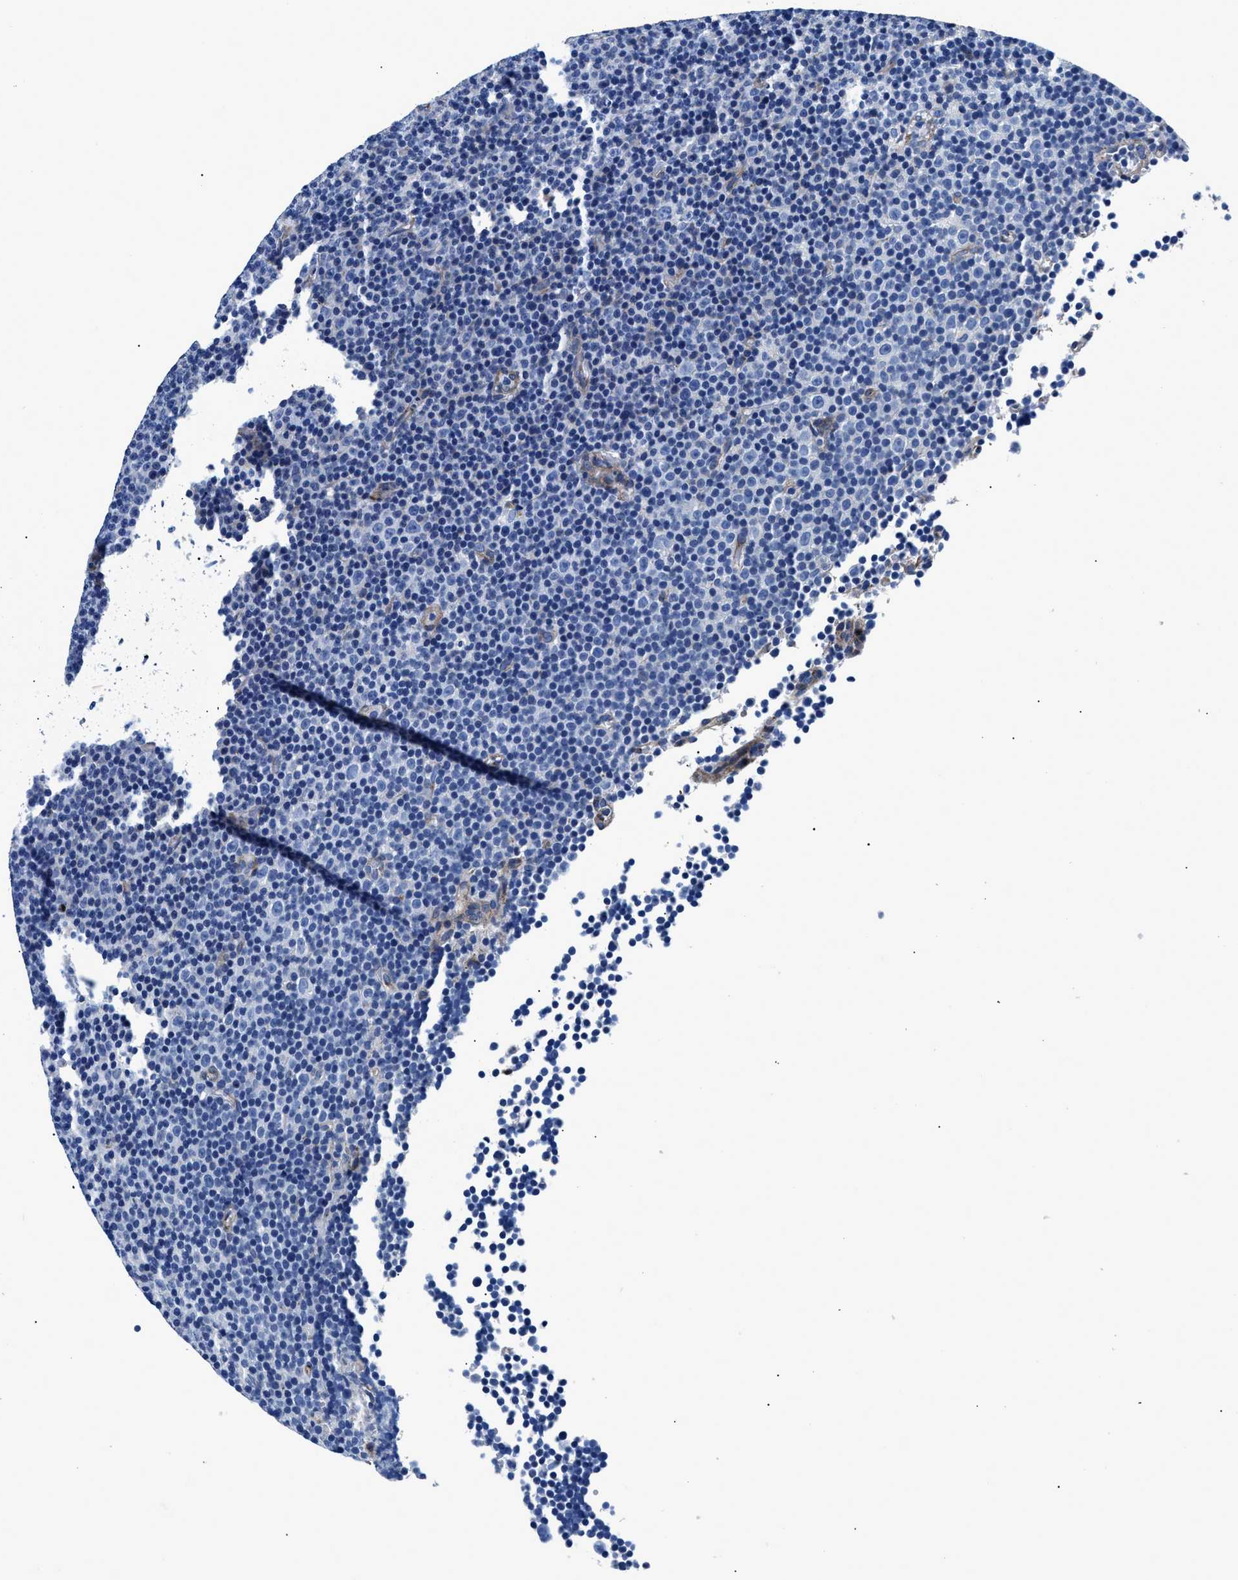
{"staining": {"intensity": "negative", "quantity": "none", "location": "none"}, "tissue": "lymphoma", "cell_type": "Tumor cells", "image_type": "cancer", "snomed": [{"axis": "morphology", "description": "Malignant lymphoma, non-Hodgkin's type, Low grade"}, {"axis": "topography", "description": "Lymph node"}], "caption": "Micrograph shows no significant protein expression in tumor cells of low-grade malignant lymphoma, non-Hodgkin's type. (DAB immunohistochemistry (IHC) visualized using brightfield microscopy, high magnification).", "gene": "DAG1", "patient": {"sex": "female", "age": 67}}